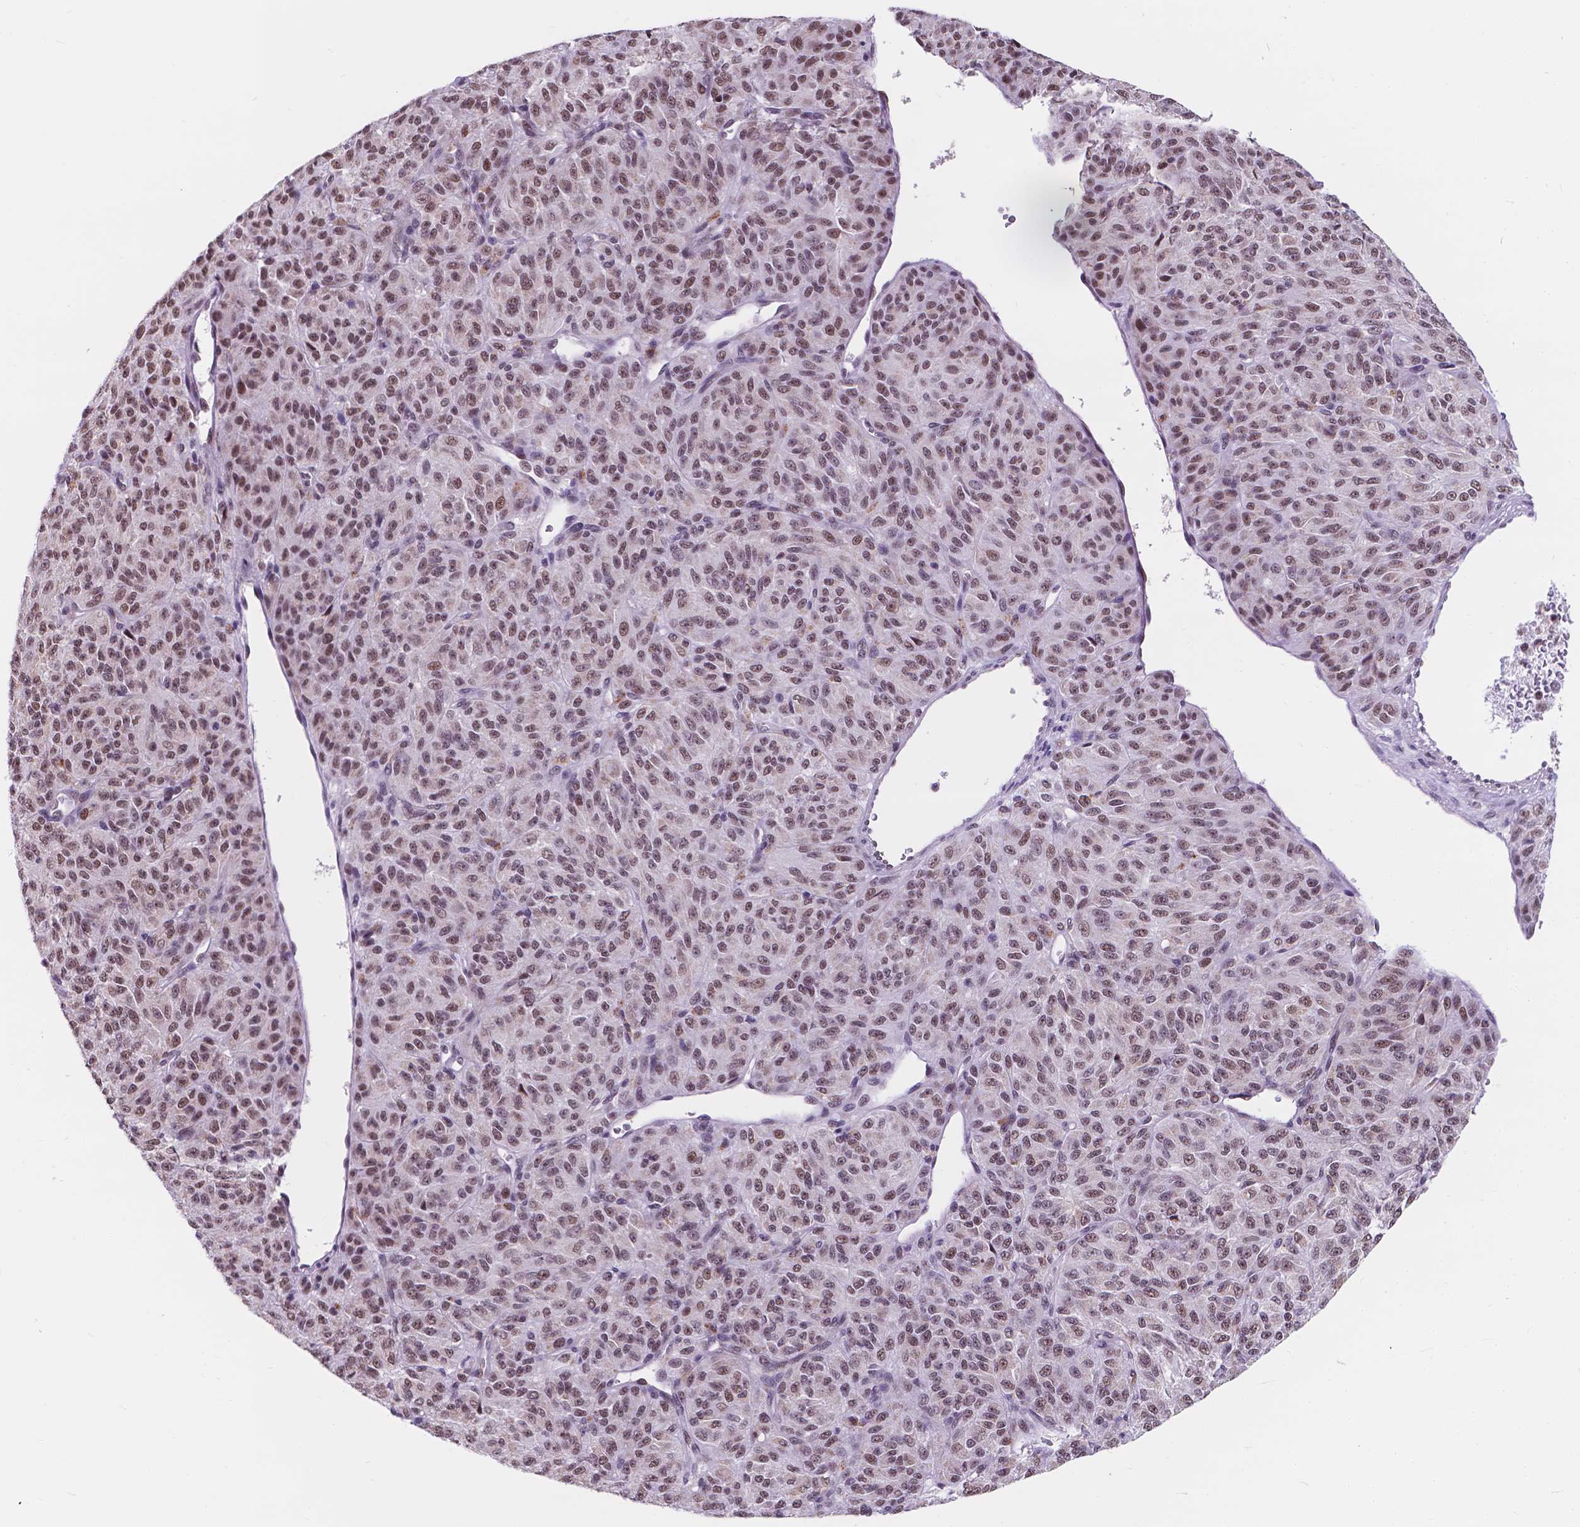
{"staining": {"intensity": "moderate", "quantity": ">75%", "location": "nuclear"}, "tissue": "melanoma", "cell_type": "Tumor cells", "image_type": "cancer", "snomed": [{"axis": "morphology", "description": "Malignant melanoma, Metastatic site"}, {"axis": "topography", "description": "Brain"}], "caption": "About >75% of tumor cells in human malignant melanoma (metastatic site) exhibit moderate nuclear protein expression as visualized by brown immunohistochemical staining.", "gene": "BCAS2", "patient": {"sex": "female", "age": 56}}